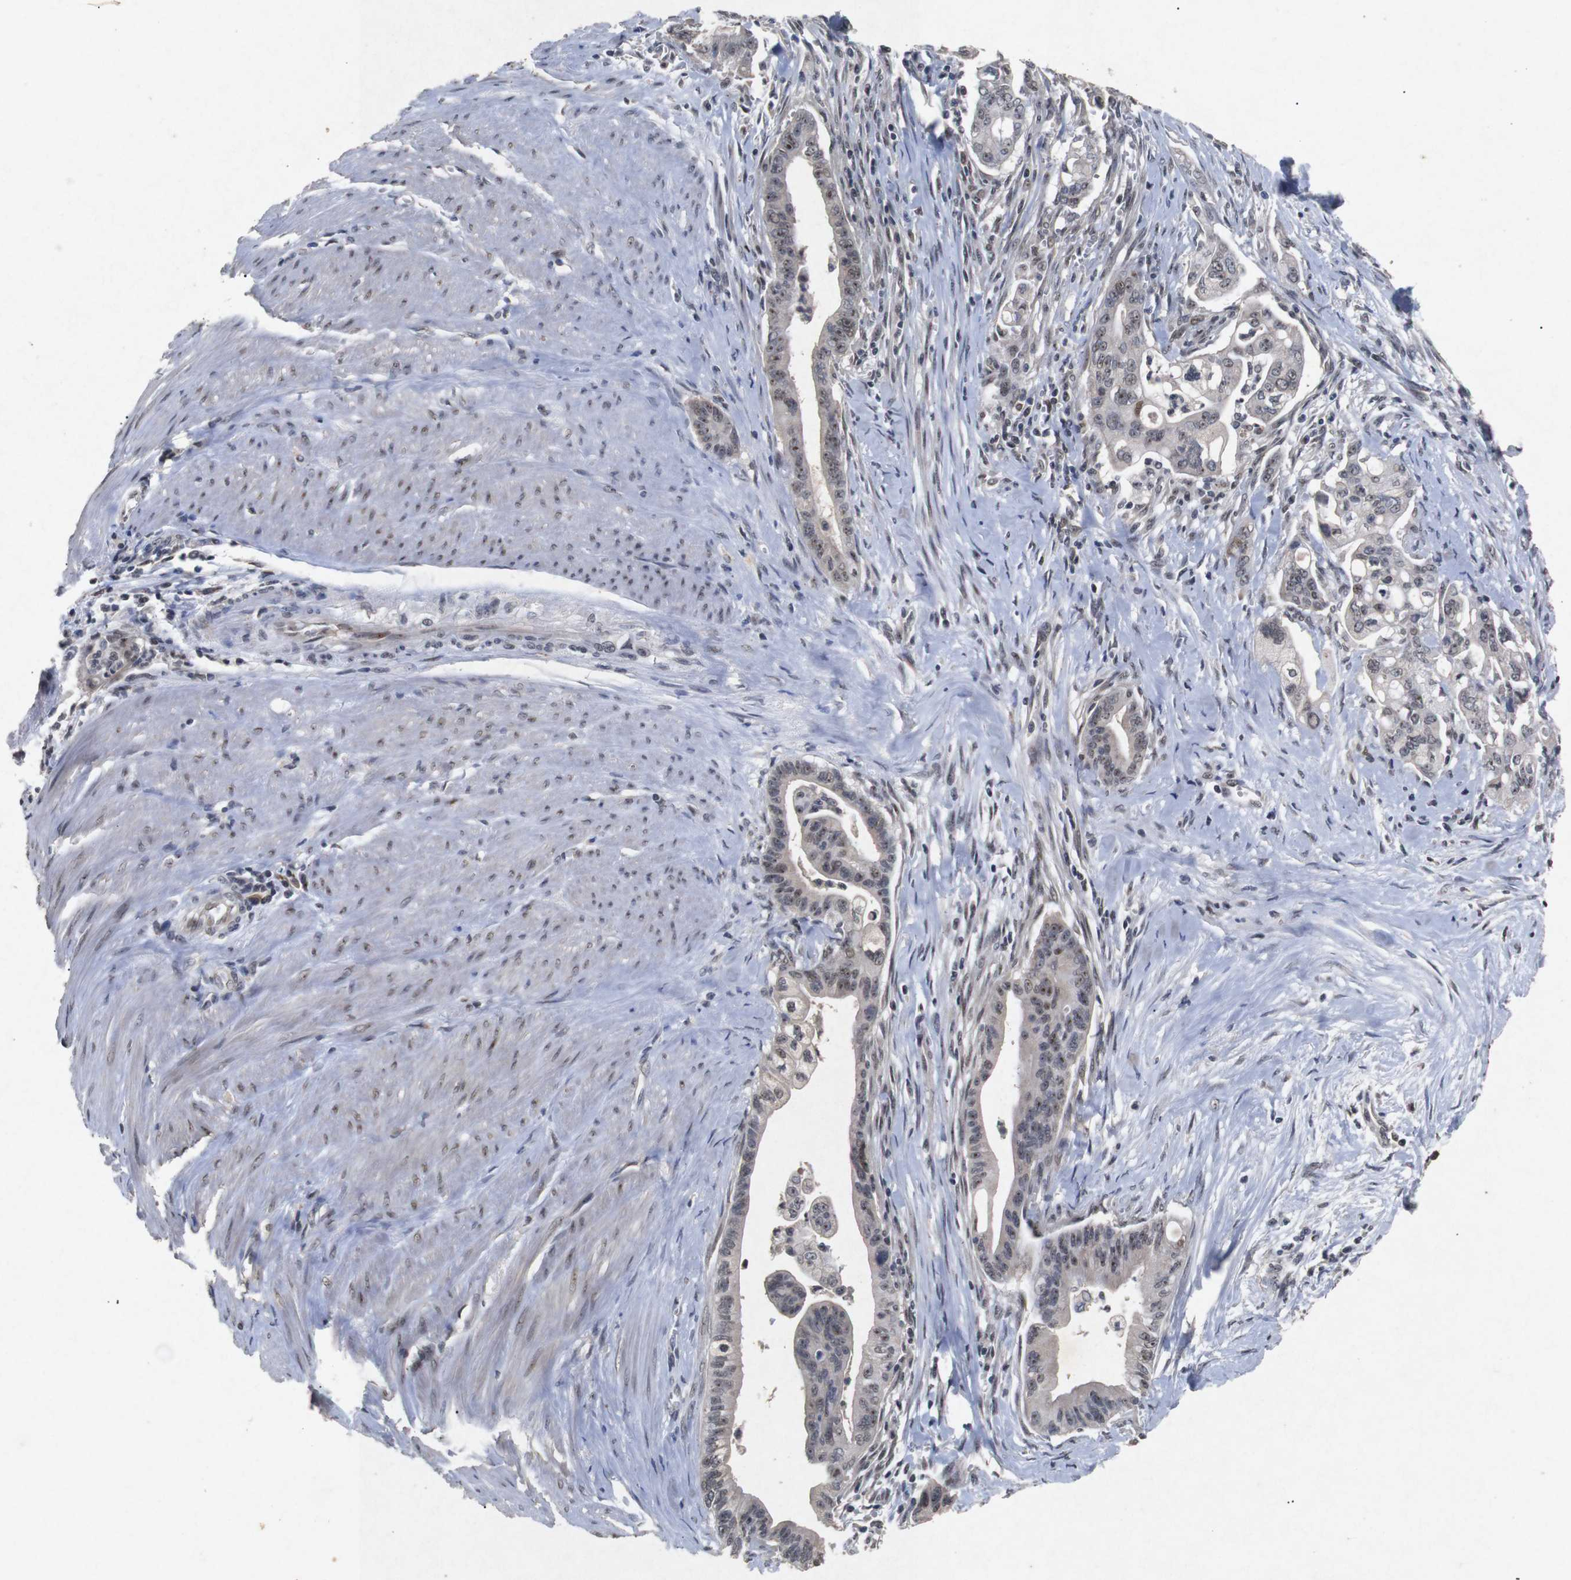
{"staining": {"intensity": "moderate", "quantity": "25%-75%", "location": "nuclear"}, "tissue": "pancreatic cancer", "cell_type": "Tumor cells", "image_type": "cancer", "snomed": [{"axis": "morphology", "description": "Adenocarcinoma, NOS"}, {"axis": "topography", "description": "Pancreas"}], "caption": "The micrograph exhibits immunohistochemical staining of pancreatic cancer. There is moderate nuclear expression is seen in approximately 25%-75% of tumor cells.", "gene": "PARN", "patient": {"sex": "male", "age": 70}}